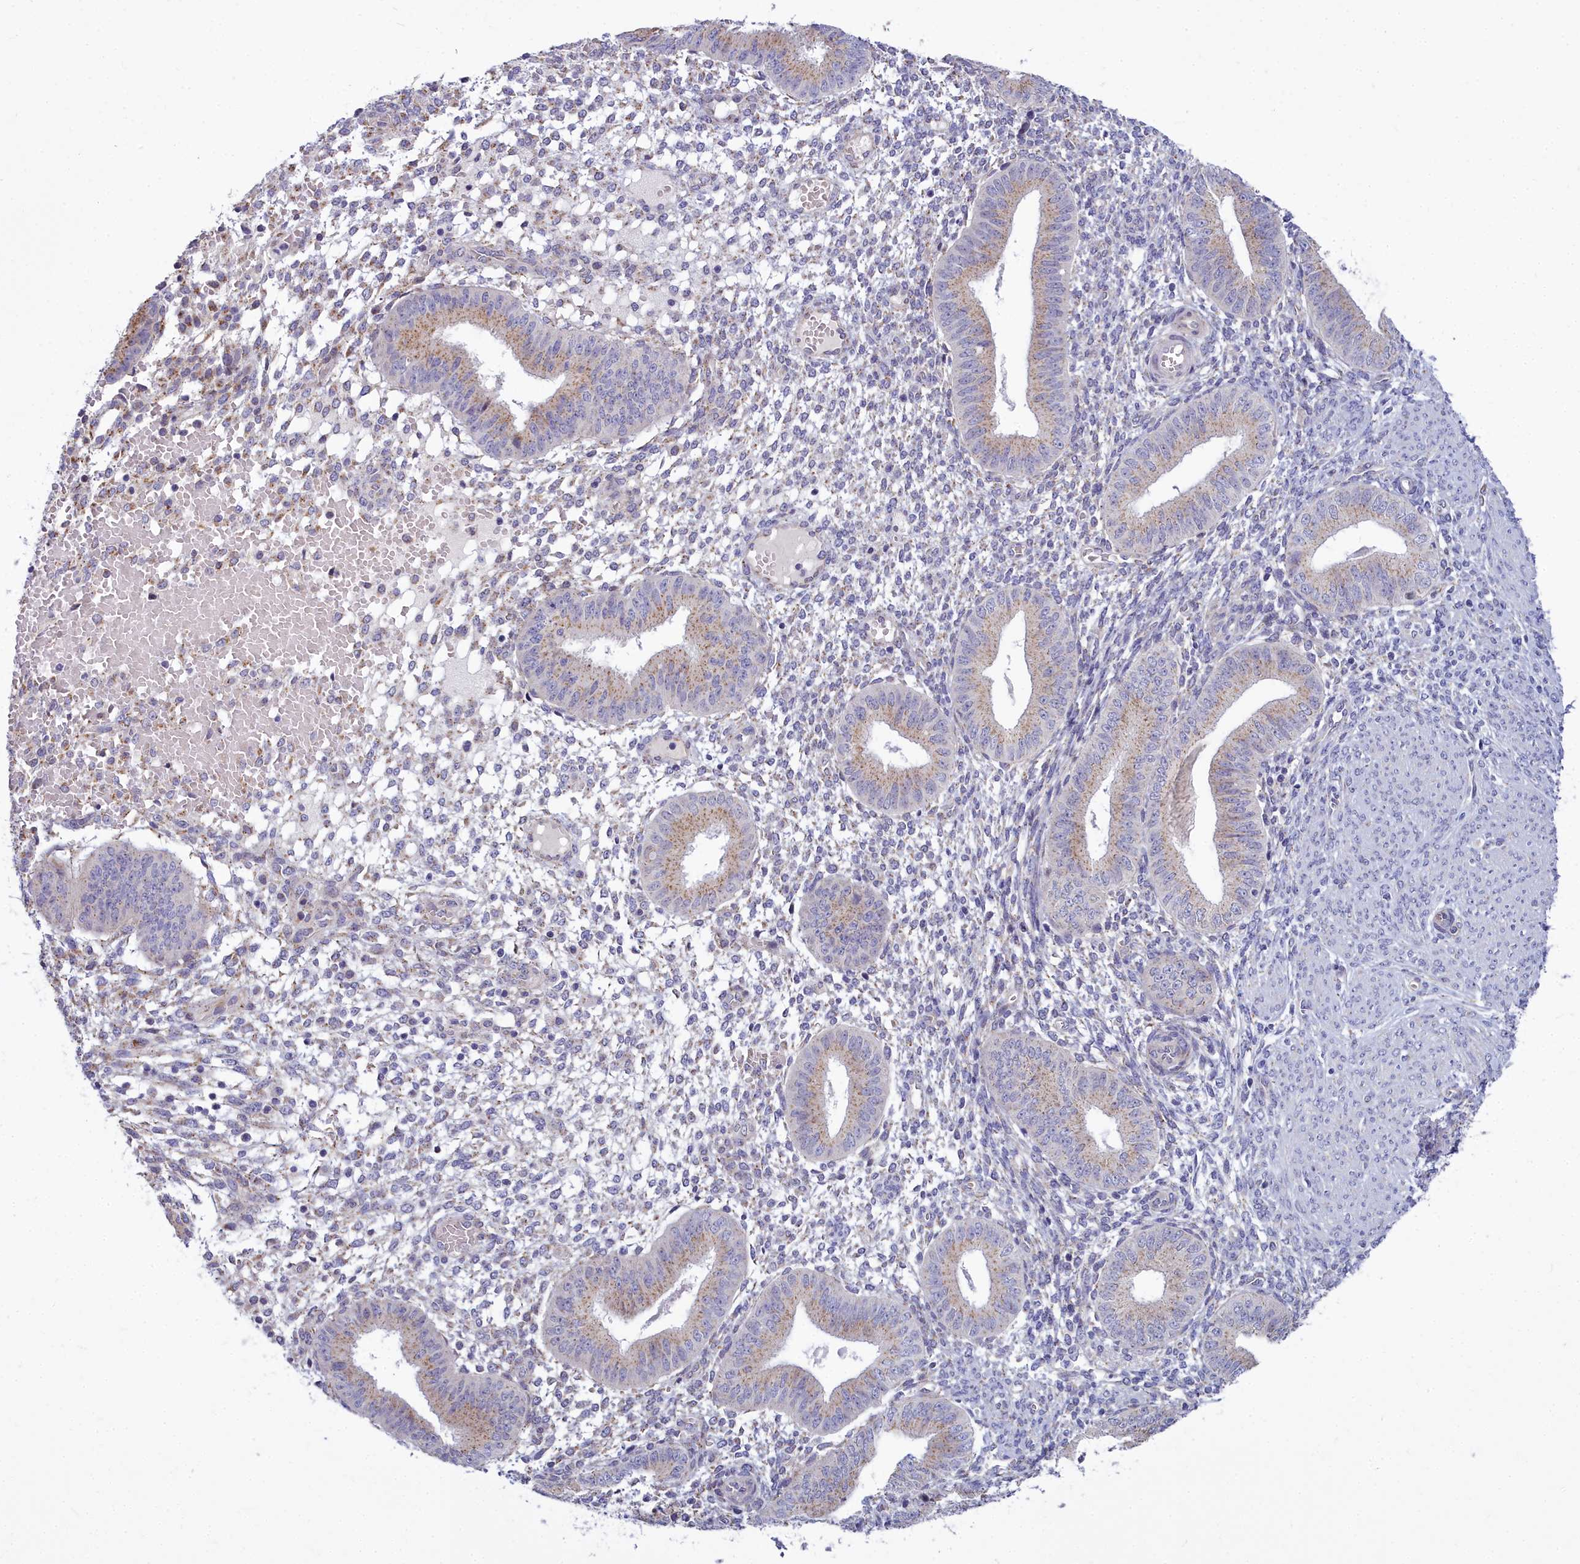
{"staining": {"intensity": "weak", "quantity": "<25%", "location": "cytoplasmic/membranous"}, "tissue": "endometrium", "cell_type": "Cells in endometrial stroma", "image_type": "normal", "snomed": [{"axis": "morphology", "description": "Normal tissue, NOS"}, {"axis": "topography", "description": "Endometrium"}], "caption": "High power microscopy histopathology image of an immunohistochemistry (IHC) micrograph of normal endometrium, revealing no significant positivity in cells in endometrial stroma.", "gene": "WDPCP", "patient": {"sex": "female", "age": 49}}